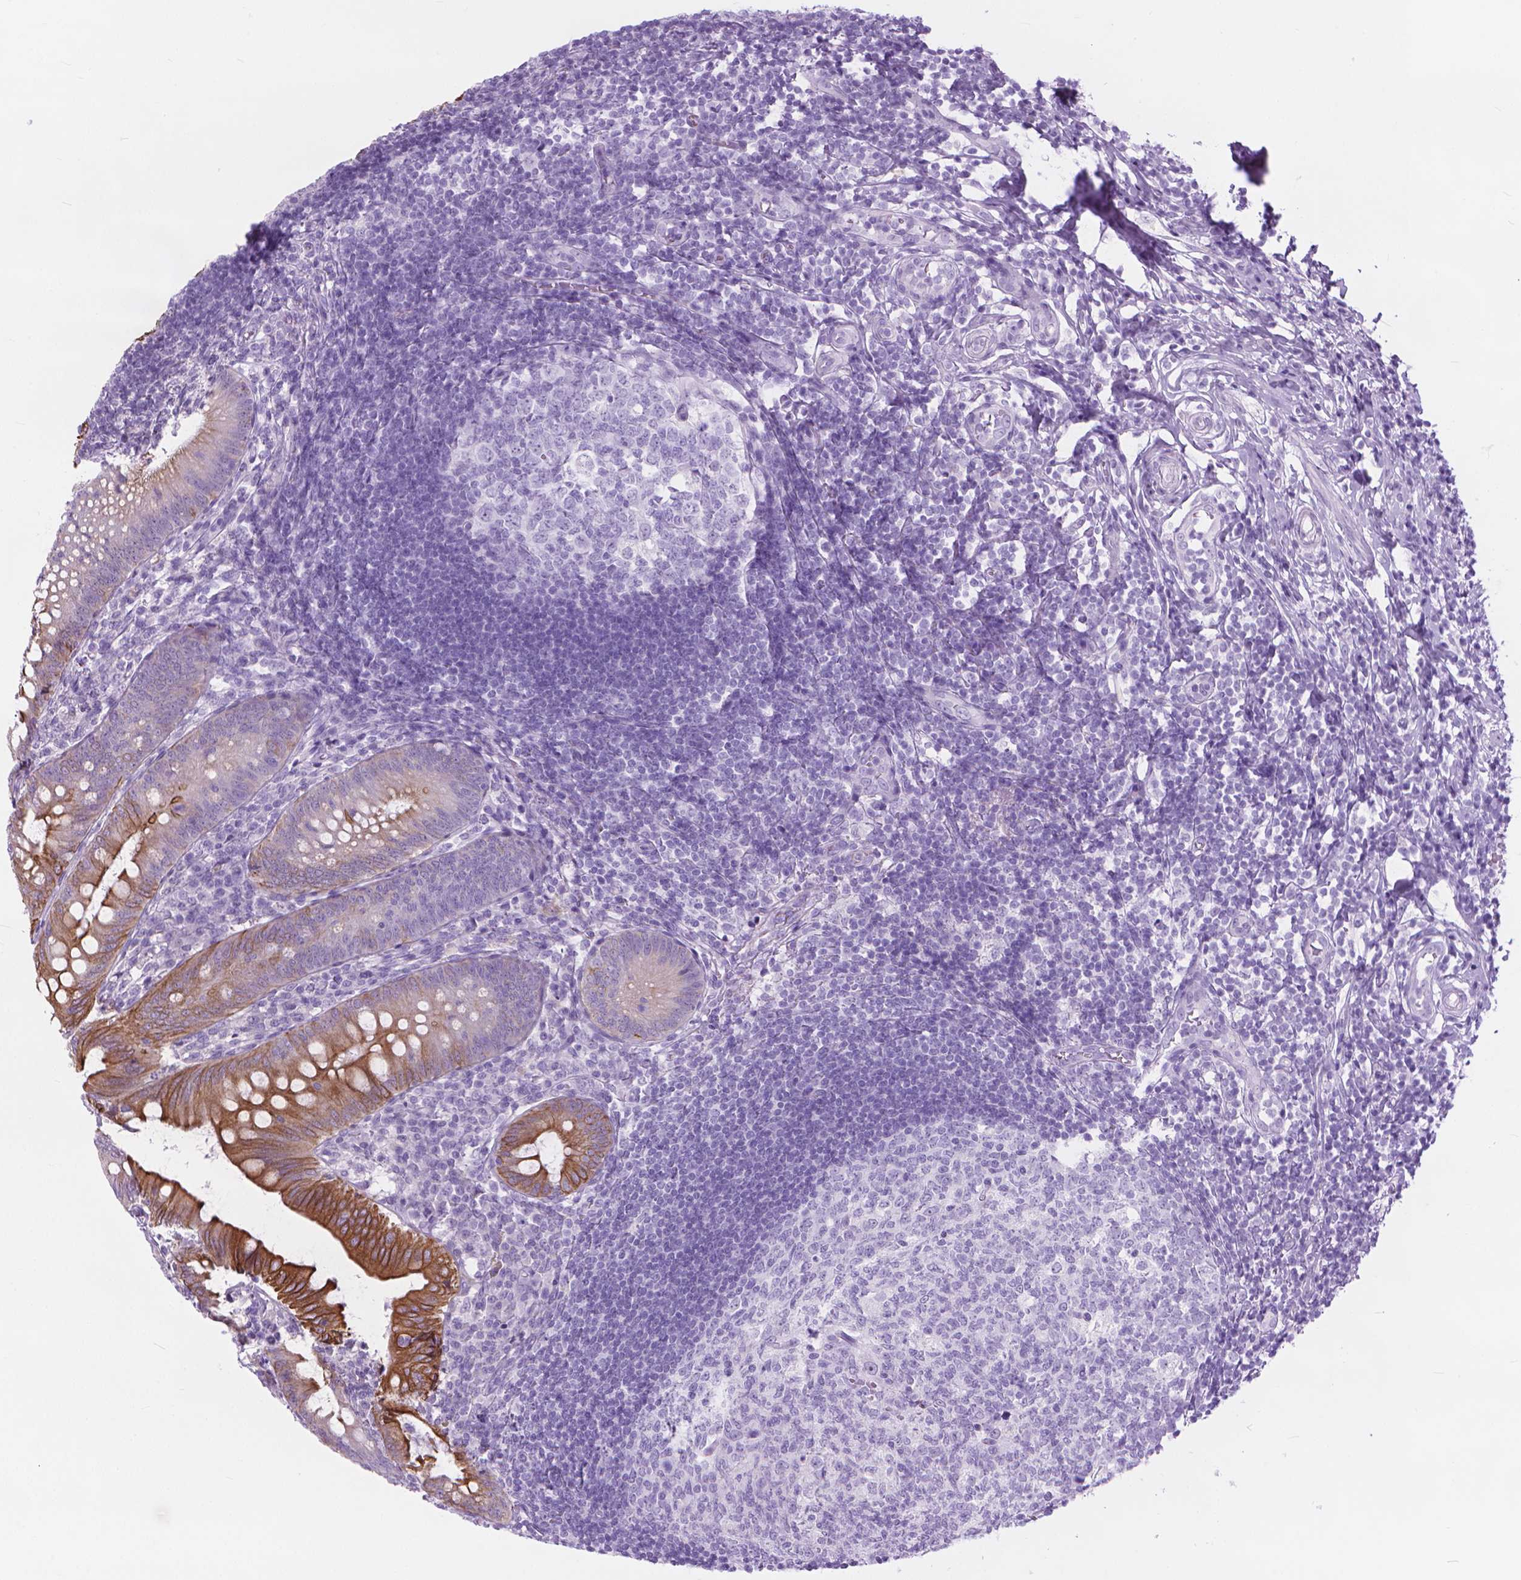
{"staining": {"intensity": "moderate", "quantity": "<25%", "location": "cytoplasmic/membranous"}, "tissue": "appendix", "cell_type": "Glandular cells", "image_type": "normal", "snomed": [{"axis": "morphology", "description": "Normal tissue, NOS"}, {"axis": "morphology", "description": "Inflammation, NOS"}, {"axis": "topography", "description": "Appendix"}], "caption": "Normal appendix displays moderate cytoplasmic/membranous expression in approximately <25% of glandular cells, visualized by immunohistochemistry.", "gene": "HTR2B", "patient": {"sex": "male", "age": 16}}